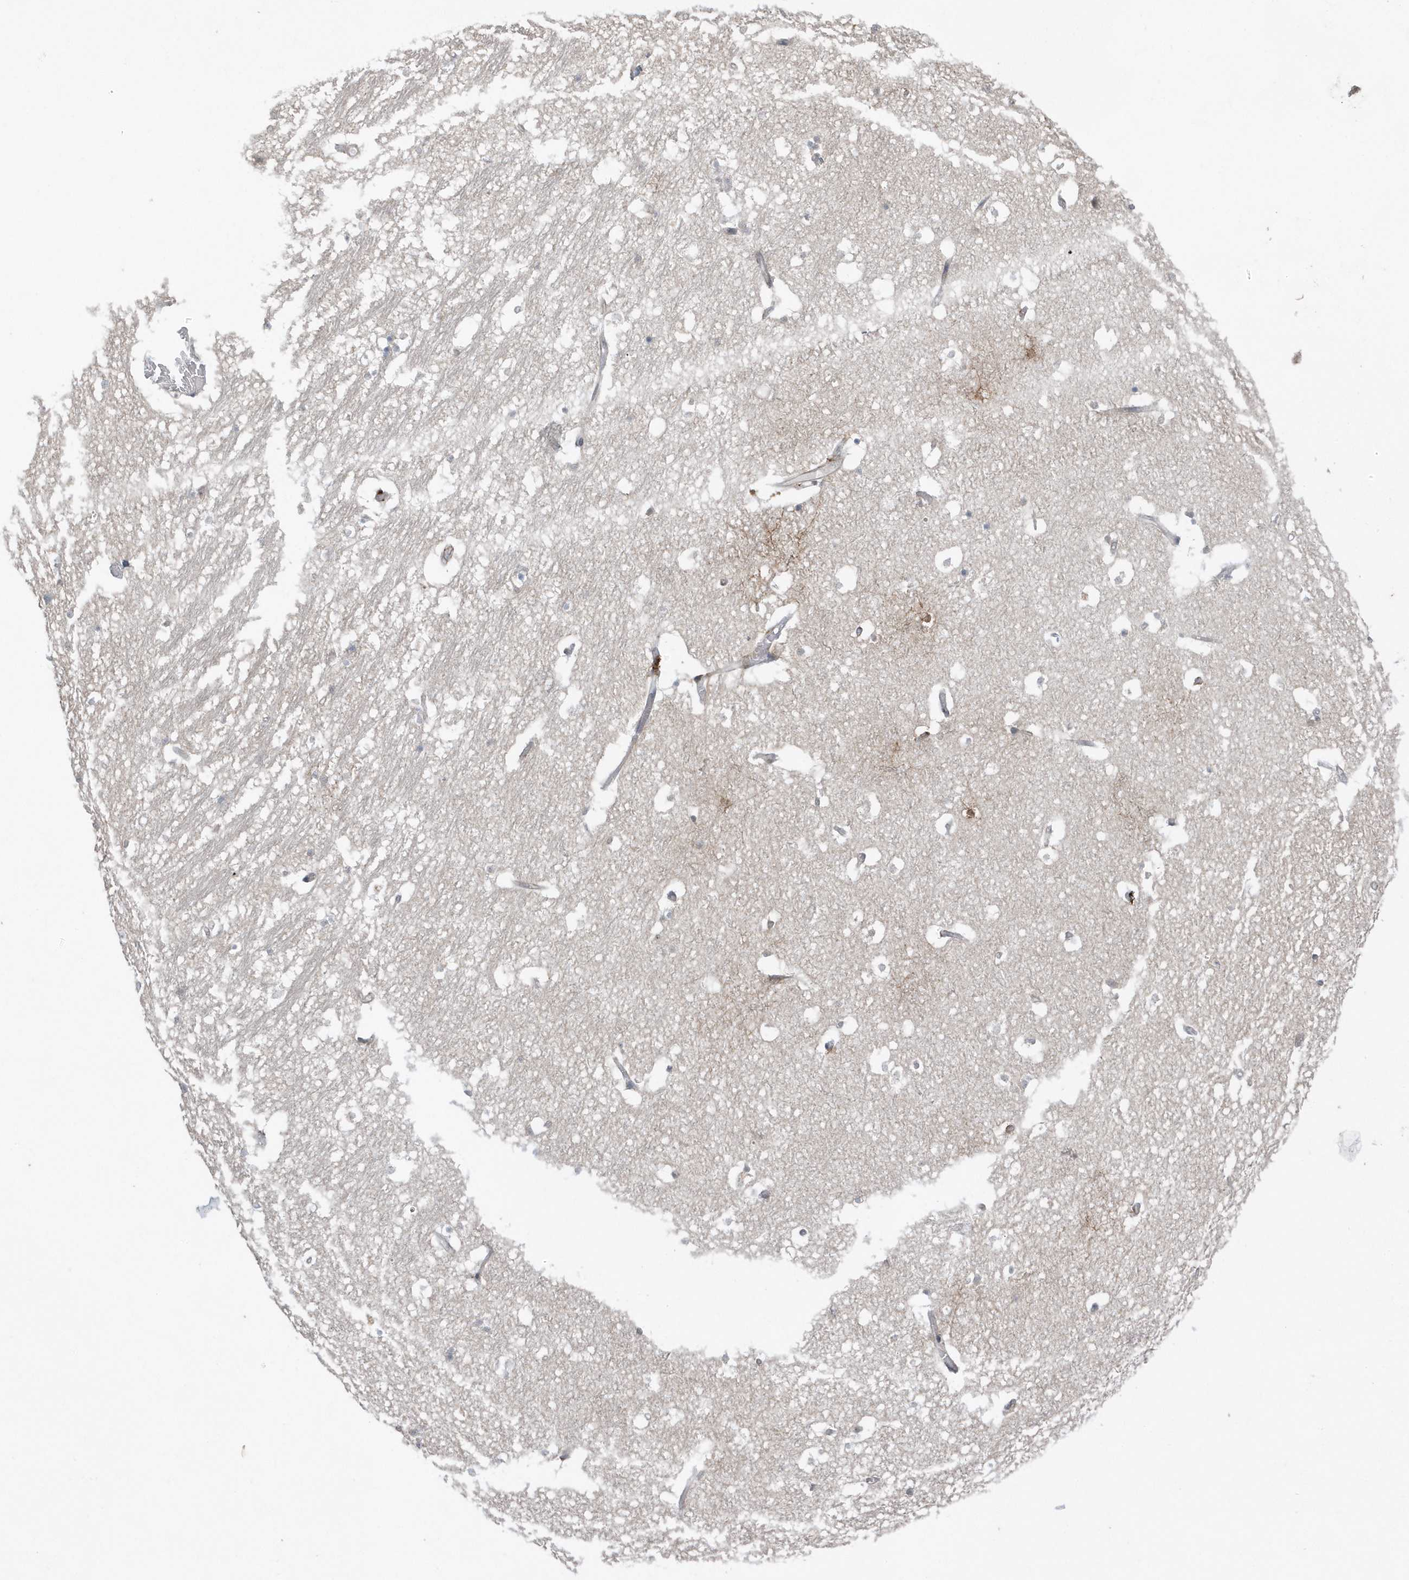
{"staining": {"intensity": "negative", "quantity": "none", "location": "none"}, "tissue": "hippocampus", "cell_type": "Glial cells", "image_type": "normal", "snomed": [{"axis": "morphology", "description": "Normal tissue, NOS"}, {"axis": "topography", "description": "Hippocampus"}], "caption": "Protein analysis of normal hippocampus reveals no significant positivity in glial cells. (DAB IHC with hematoxylin counter stain).", "gene": "PARD3B", "patient": {"sex": "female", "age": 52}}